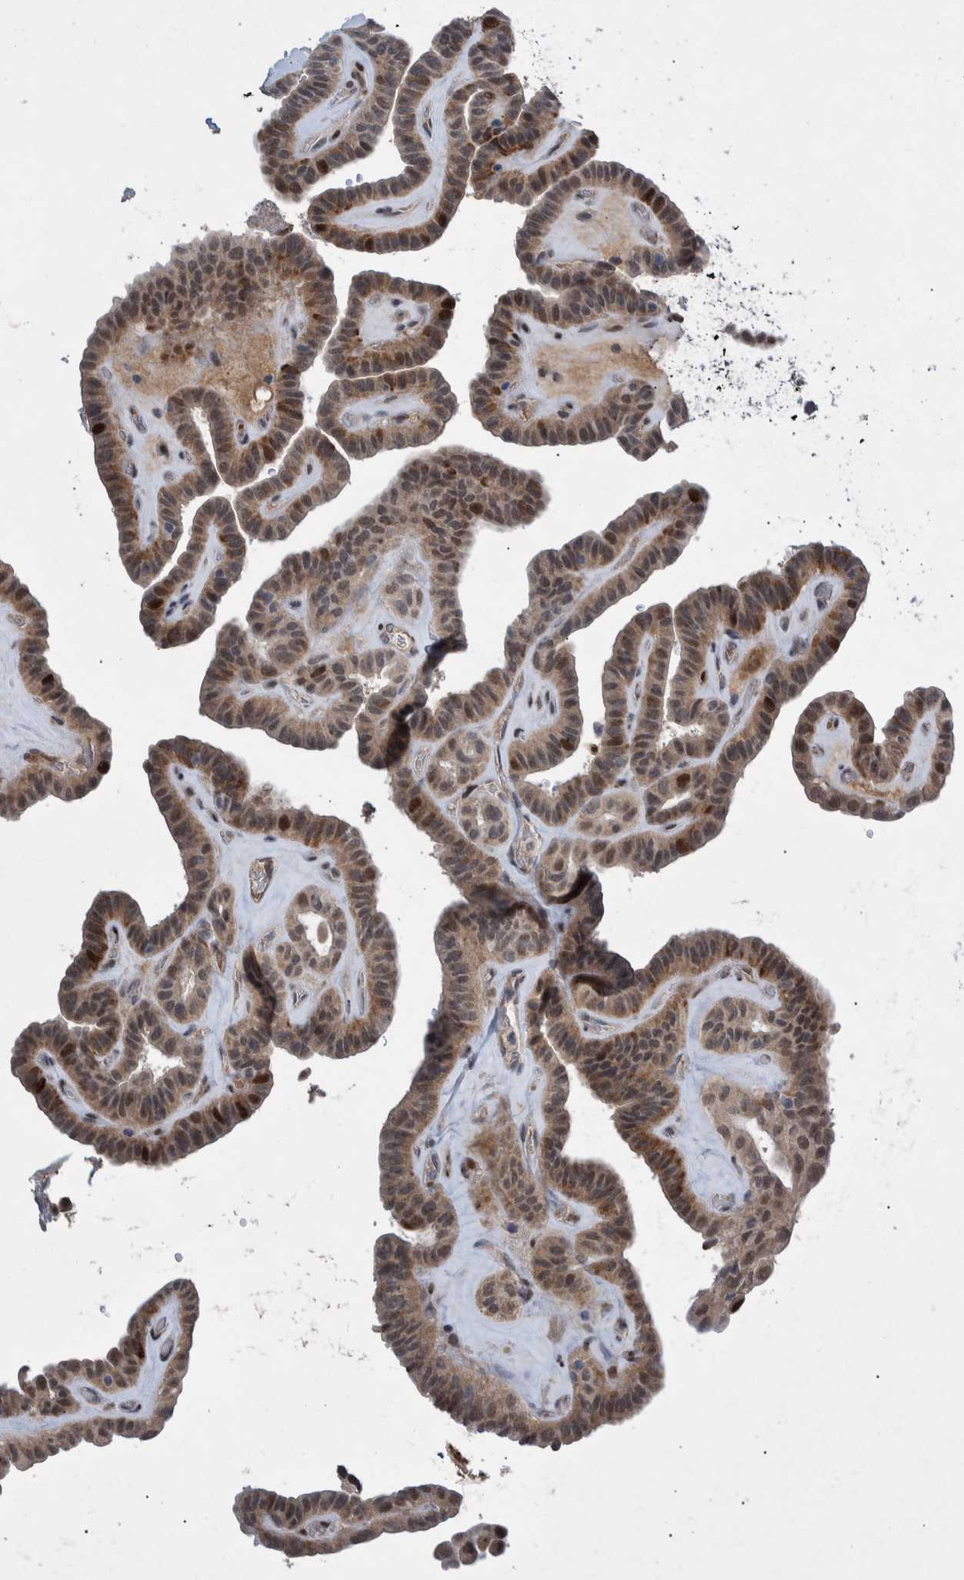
{"staining": {"intensity": "moderate", "quantity": ">75%", "location": "cytoplasmic/membranous,nuclear"}, "tissue": "thyroid cancer", "cell_type": "Tumor cells", "image_type": "cancer", "snomed": [{"axis": "morphology", "description": "Papillary adenocarcinoma, NOS"}, {"axis": "topography", "description": "Thyroid gland"}], "caption": "IHC image of human thyroid cancer (papillary adenocarcinoma) stained for a protein (brown), which reveals medium levels of moderate cytoplasmic/membranous and nuclear expression in about >75% of tumor cells.", "gene": "ESRP1", "patient": {"sex": "male", "age": 77}}